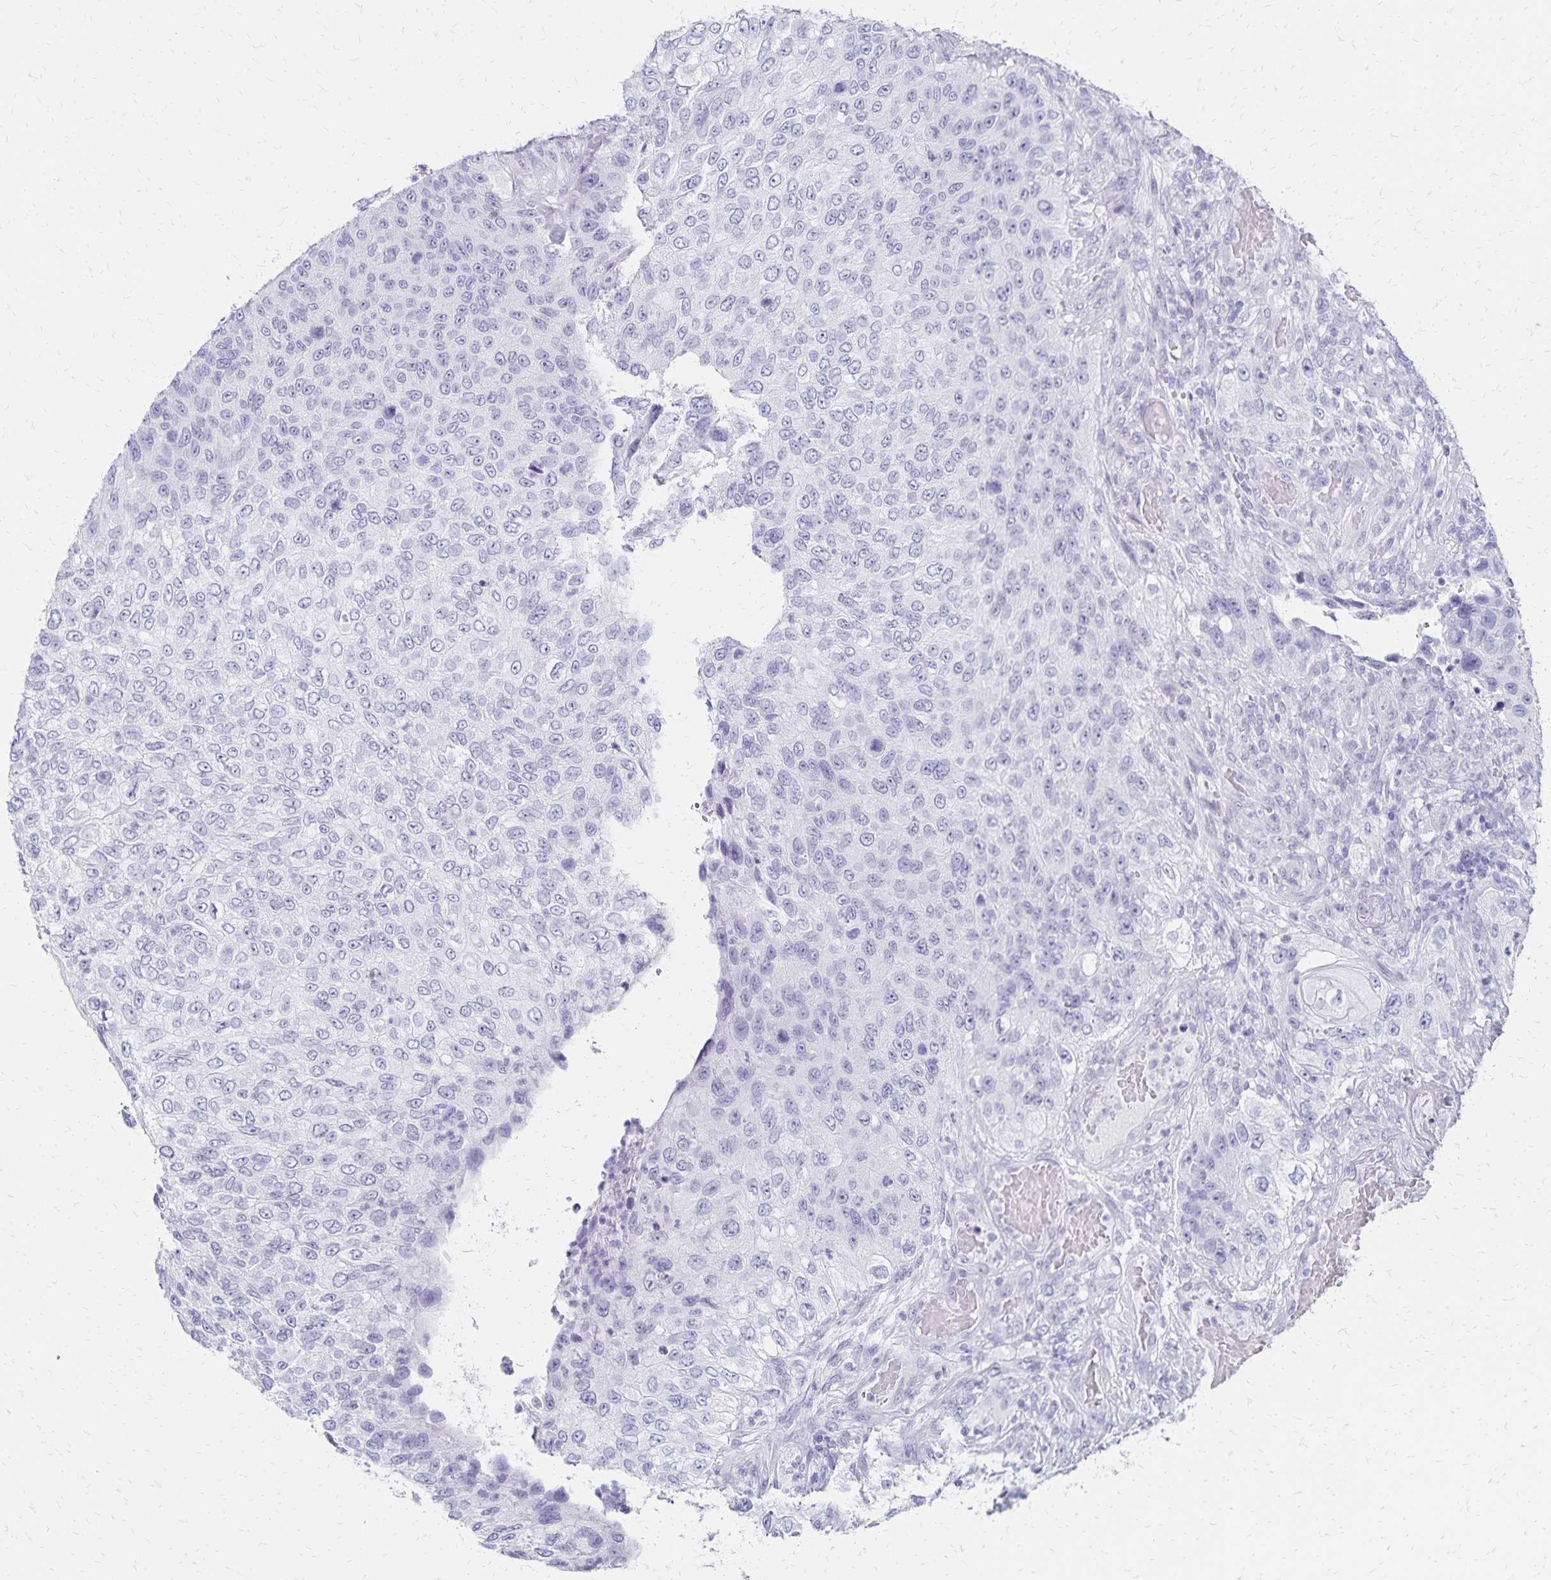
{"staining": {"intensity": "negative", "quantity": "none", "location": "none"}, "tissue": "urothelial cancer", "cell_type": "Tumor cells", "image_type": "cancer", "snomed": [{"axis": "morphology", "description": "Urothelial carcinoma, High grade"}, {"axis": "topography", "description": "Urinary bladder"}], "caption": "High power microscopy histopathology image of an immunohistochemistry photomicrograph of urothelial cancer, revealing no significant expression in tumor cells.", "gene": "GIP", "patient": {"sex": "female", "age": 60}}